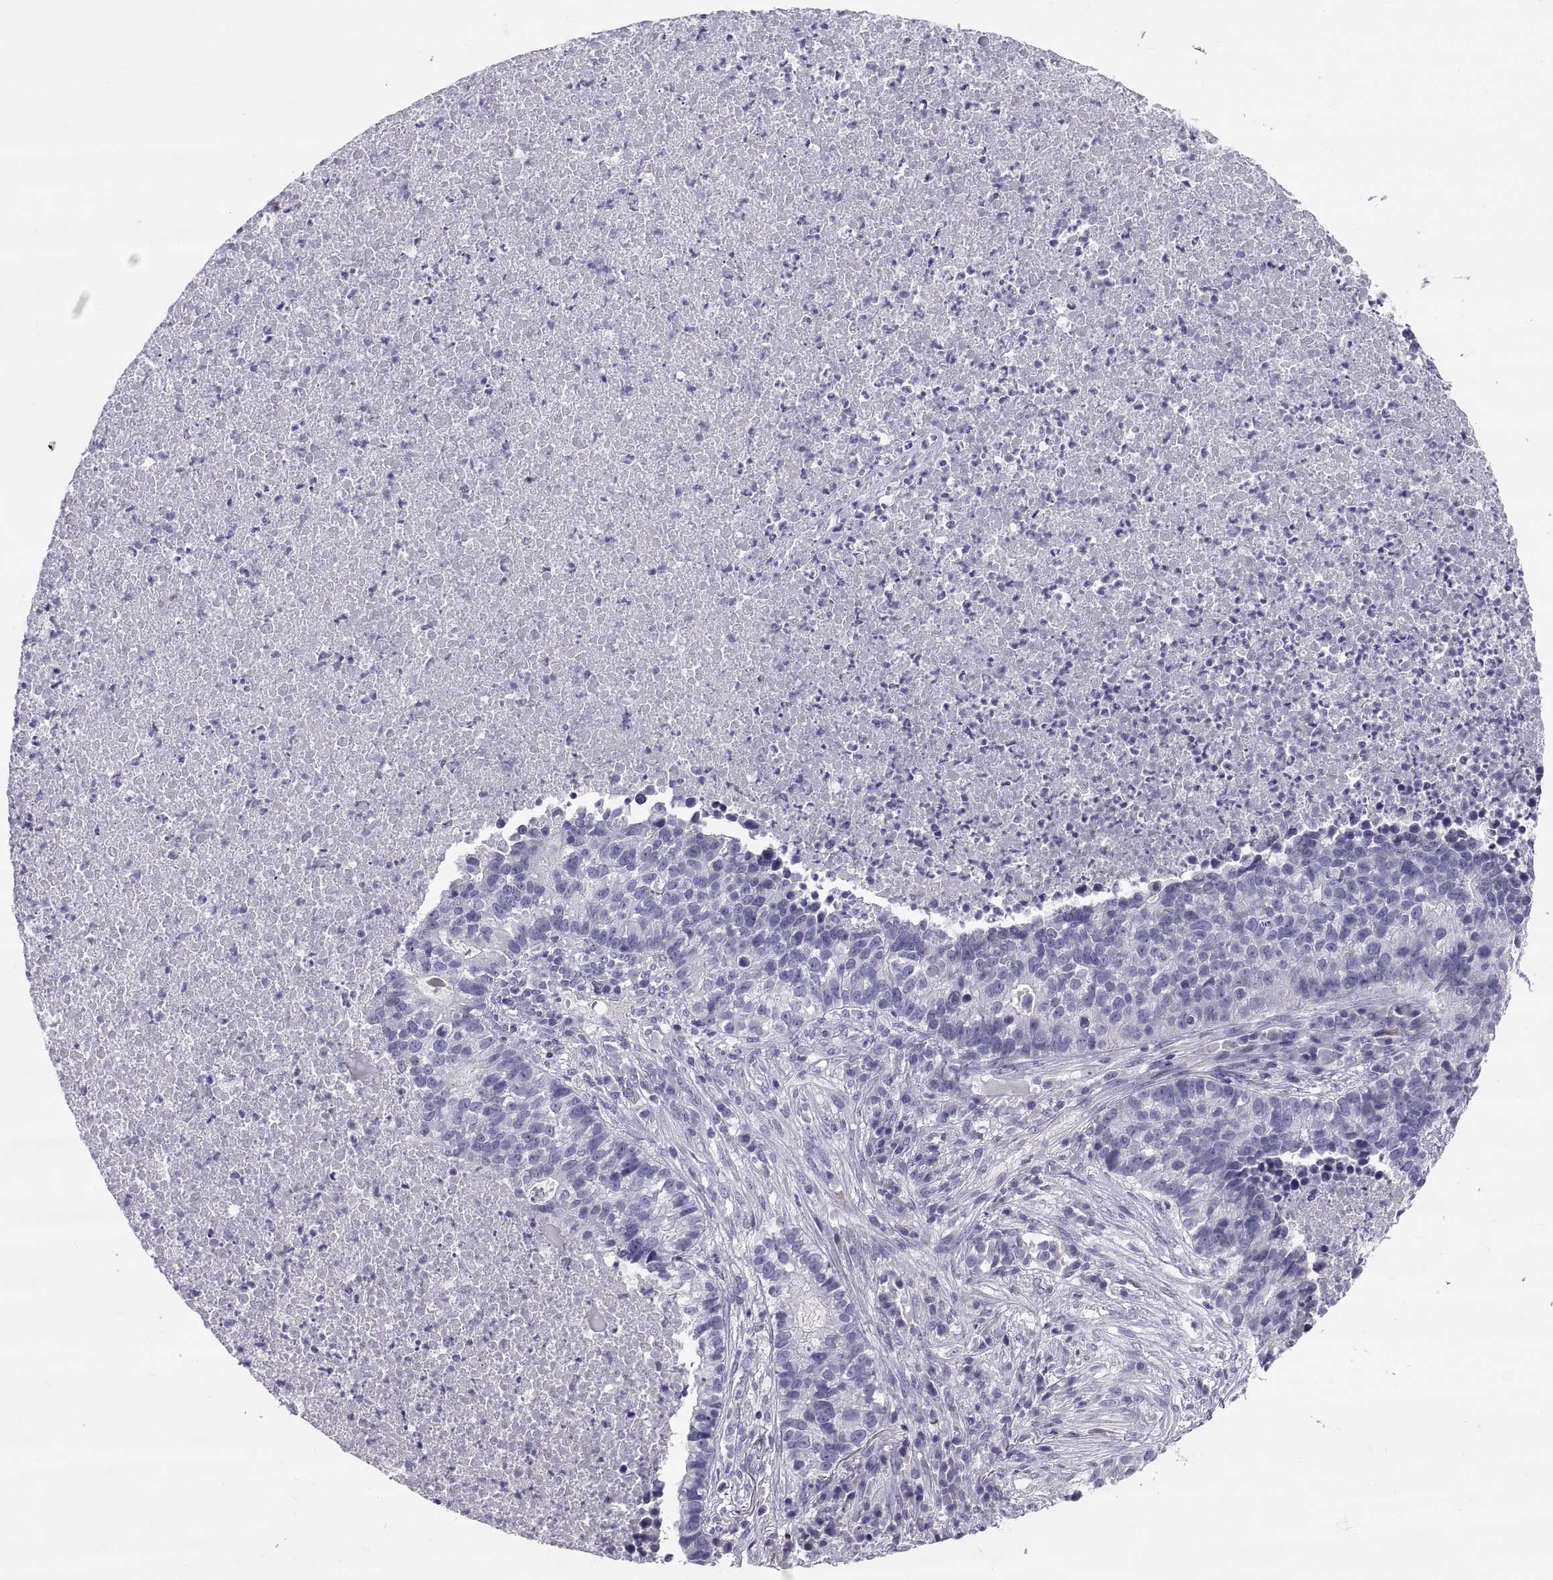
{"staining": {"intensity": "negative", "quantity": "none", "location": "none"}, "tissue": "lung cancer", "cell_type": "Tumor cells", "image_type": "cancer", "snomed": [{"axis": "morphology", "description": "Adenocarcinoma, NOS"}, {"axis": "topography", "description": "Lung"}], "caption": "Tumor cells show no significant expression in lung cancer (adenocarcinoma).", "gene": "TEX13A", "patient": {"sex": "male", "age": 57}}